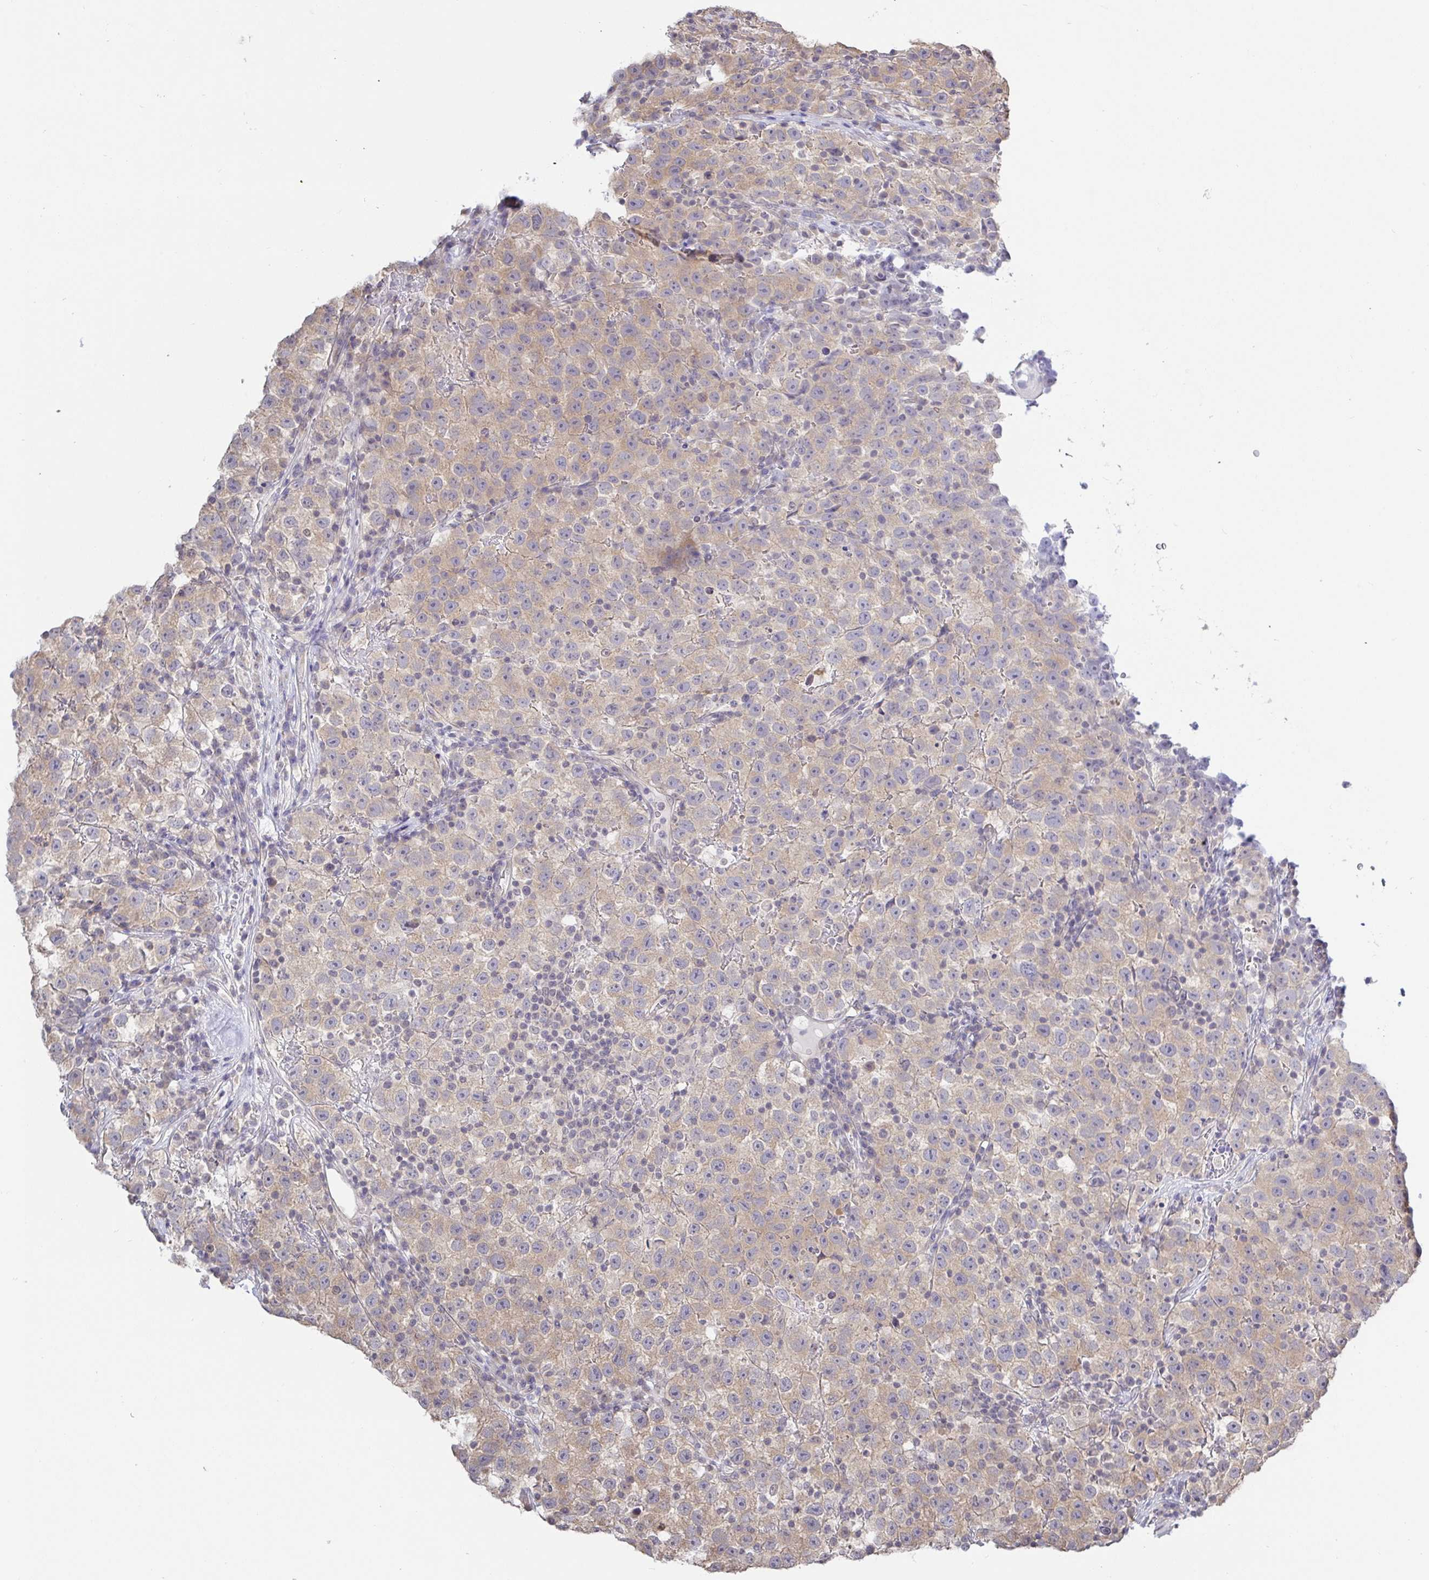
{"staining": {"intensity": "weak", "quantity": "25%-75%", "location": "cytoplasmic/membranous"}, "tissue": "testis cancer", "cell_type": "Tumor cells", "image_type": "cancer", "snomed": [{"axis": "morphology", "description": "Seminoma, NOS"}, {"axis": "topography", "description": "Testis"}], "caption": "A low amount of weak cytoplasmic/membranous expression is appreciated in about 25%-75% of tumor cells in testis cancer (seminoma) tissue.", "gene": "HYPK", "patient": {"sex": "male", "age": 22}}